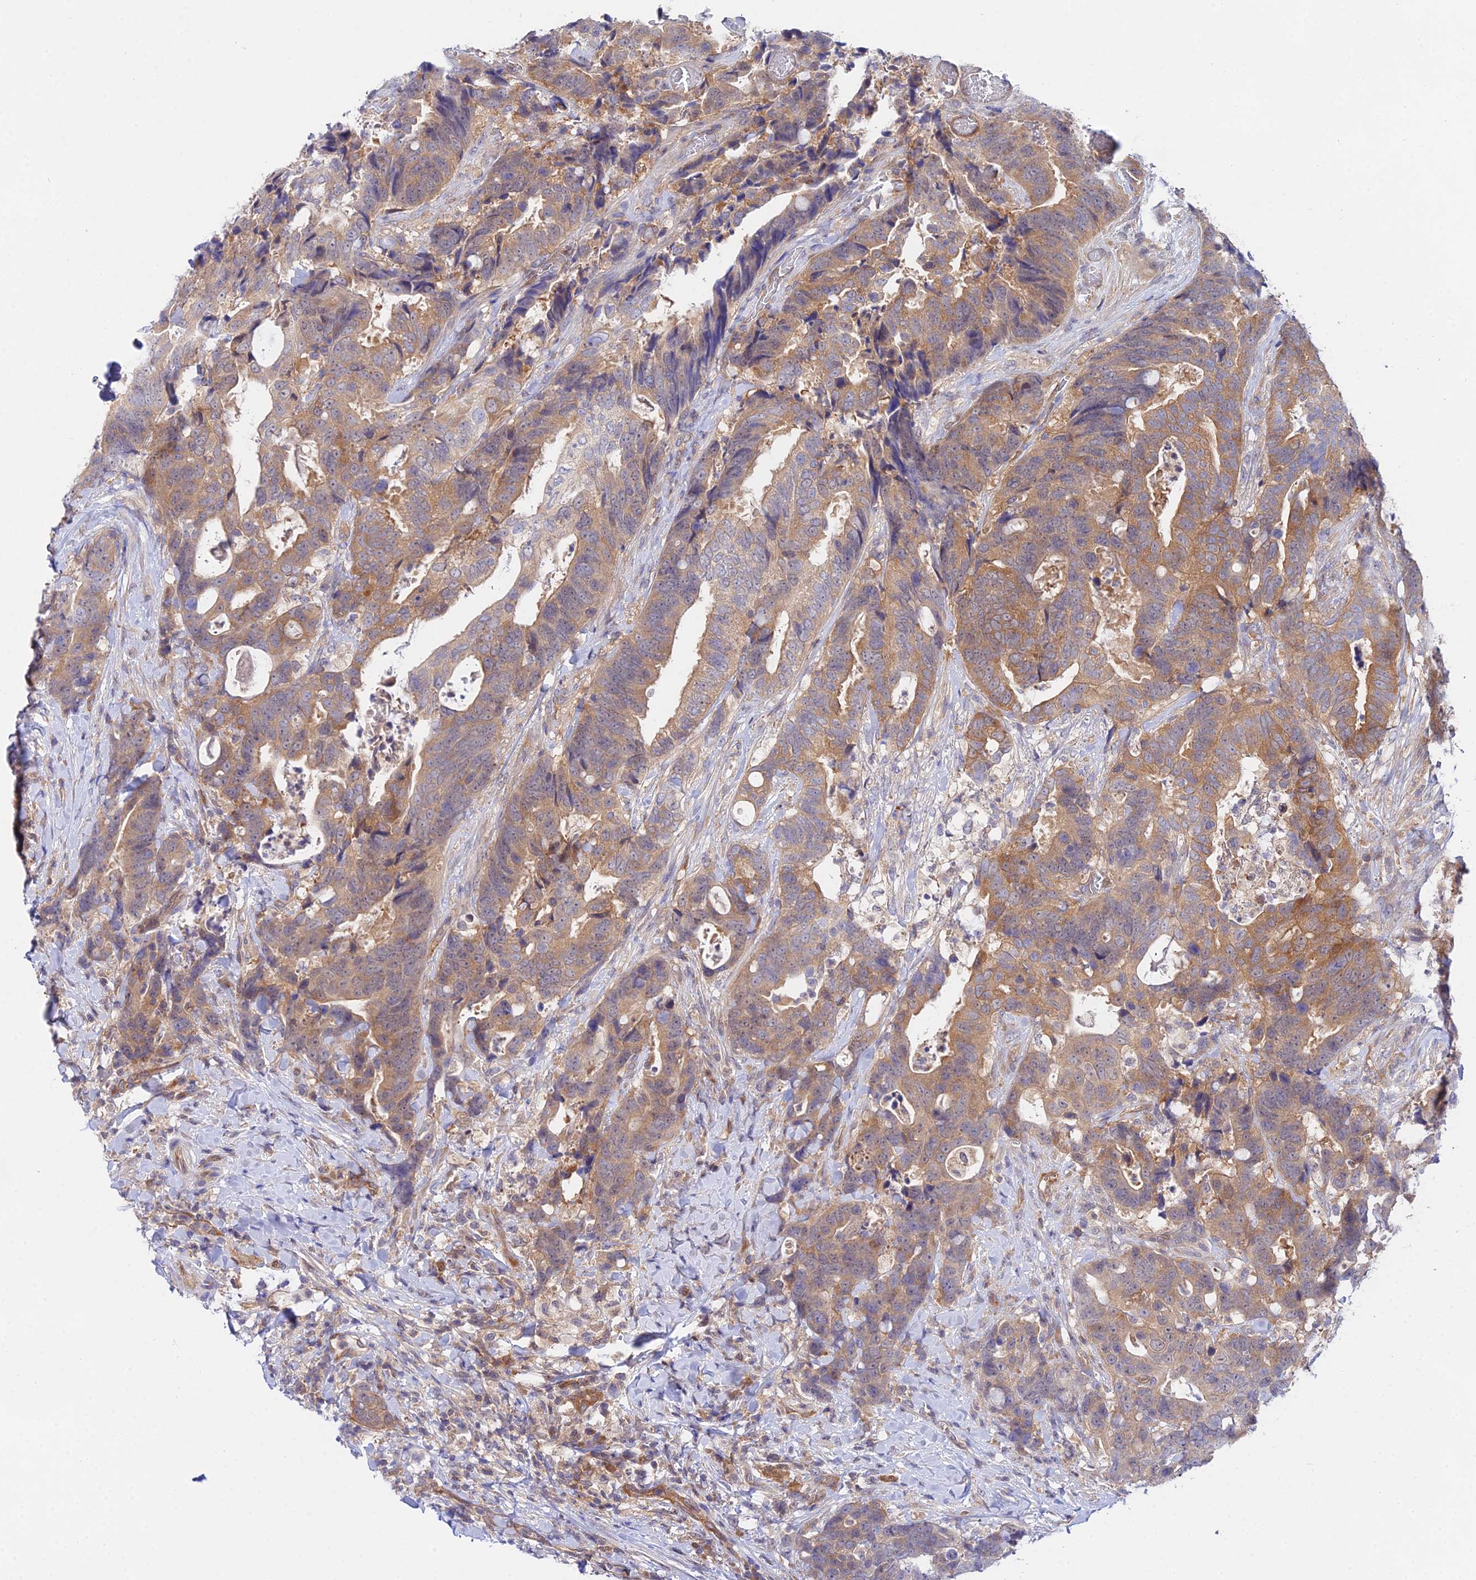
{"staining": {"intensity": "moderate", "quantity": ">75%", "location": "cytoplasmic/membranous"}, "tissue": "colorectal cancer", "cell_type": "Tumor cells", "image_type": "cancer", "snomed": [{"axis": "morphology", "description": "Adenocarcinoma, NOS"}, {"axis": "topography", "description": "Colon"}], "caption": "High-magnification brightfield microscopy of colorectal cancer (adenocarcinoma) stained with DAB (3,3'-diaminobenzidine) (brown) and counterstained with hematoxylin (blue). tumor cells exhibit moderate cytoplasmic/membranous expression is identified in approximately>75% of cells. The staining is performed using DAB (3,3'-diaminobenzidine) brown chromogen to label protein expression. The nuclei are counter-stained blue using hematoxylin.", "gene": "PPP2R2C", "patient": {"sex": "female", "age": 82}}